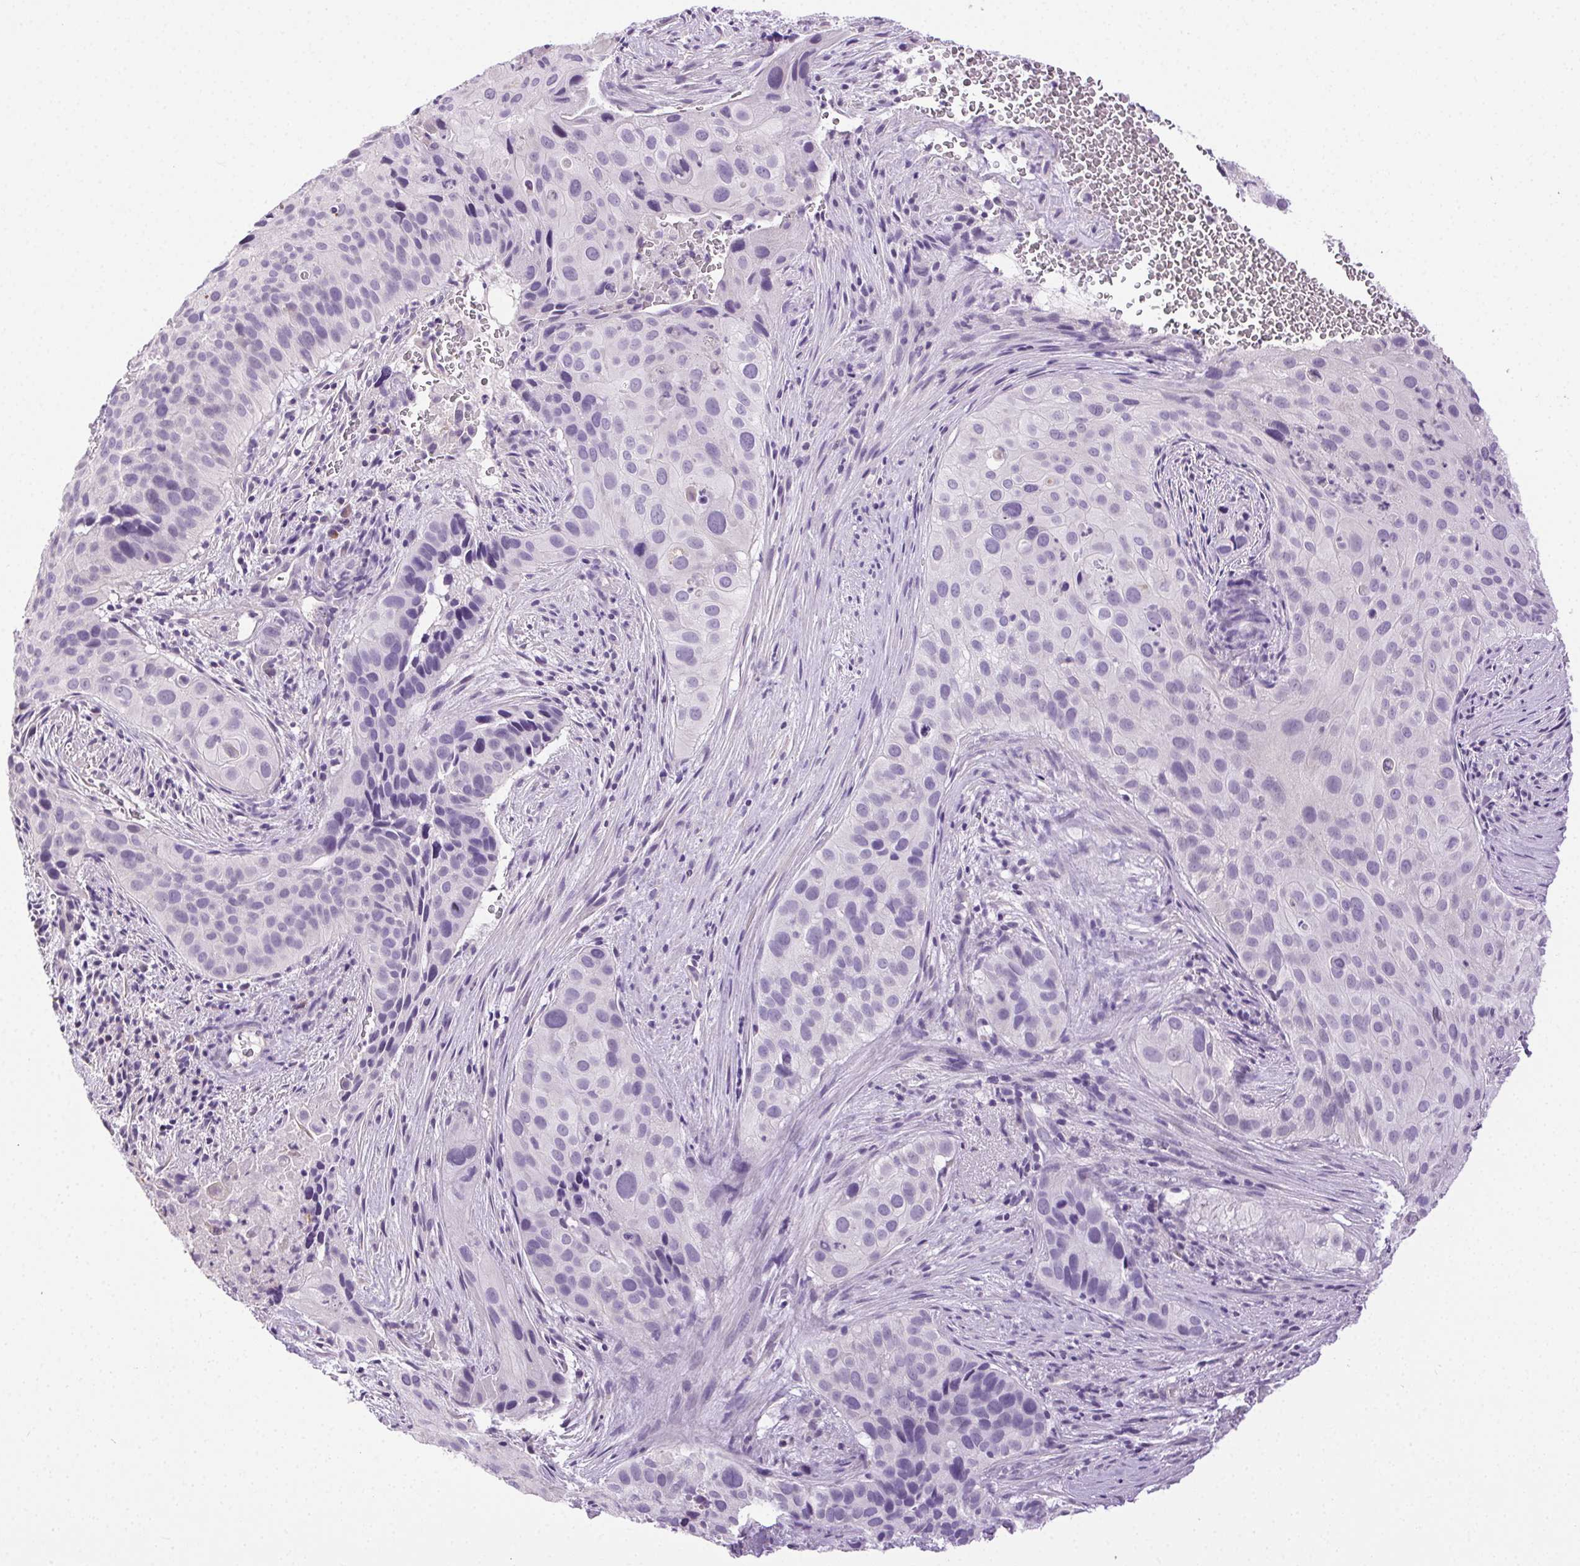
{"staining": {"intensity": "negative", "quantity": "none", "location": "none"}, "tissue": "cervical cancer", "cell_type": "Tumor cells", "image_type": "cancer", "snomed": [{"axis": "morphology", "description": "Squamous cell carcinoma, NOS"}, {"axis": "topography", "description": "Cervix"}], "caption": "An immunohistochemistry (IHC) photomicrograph of cervical cancer is shown. There is no staining in tumor cells of cervical cancer.", "gene": "SYCE2", "patient": {"sex": "female", "age": 38}}